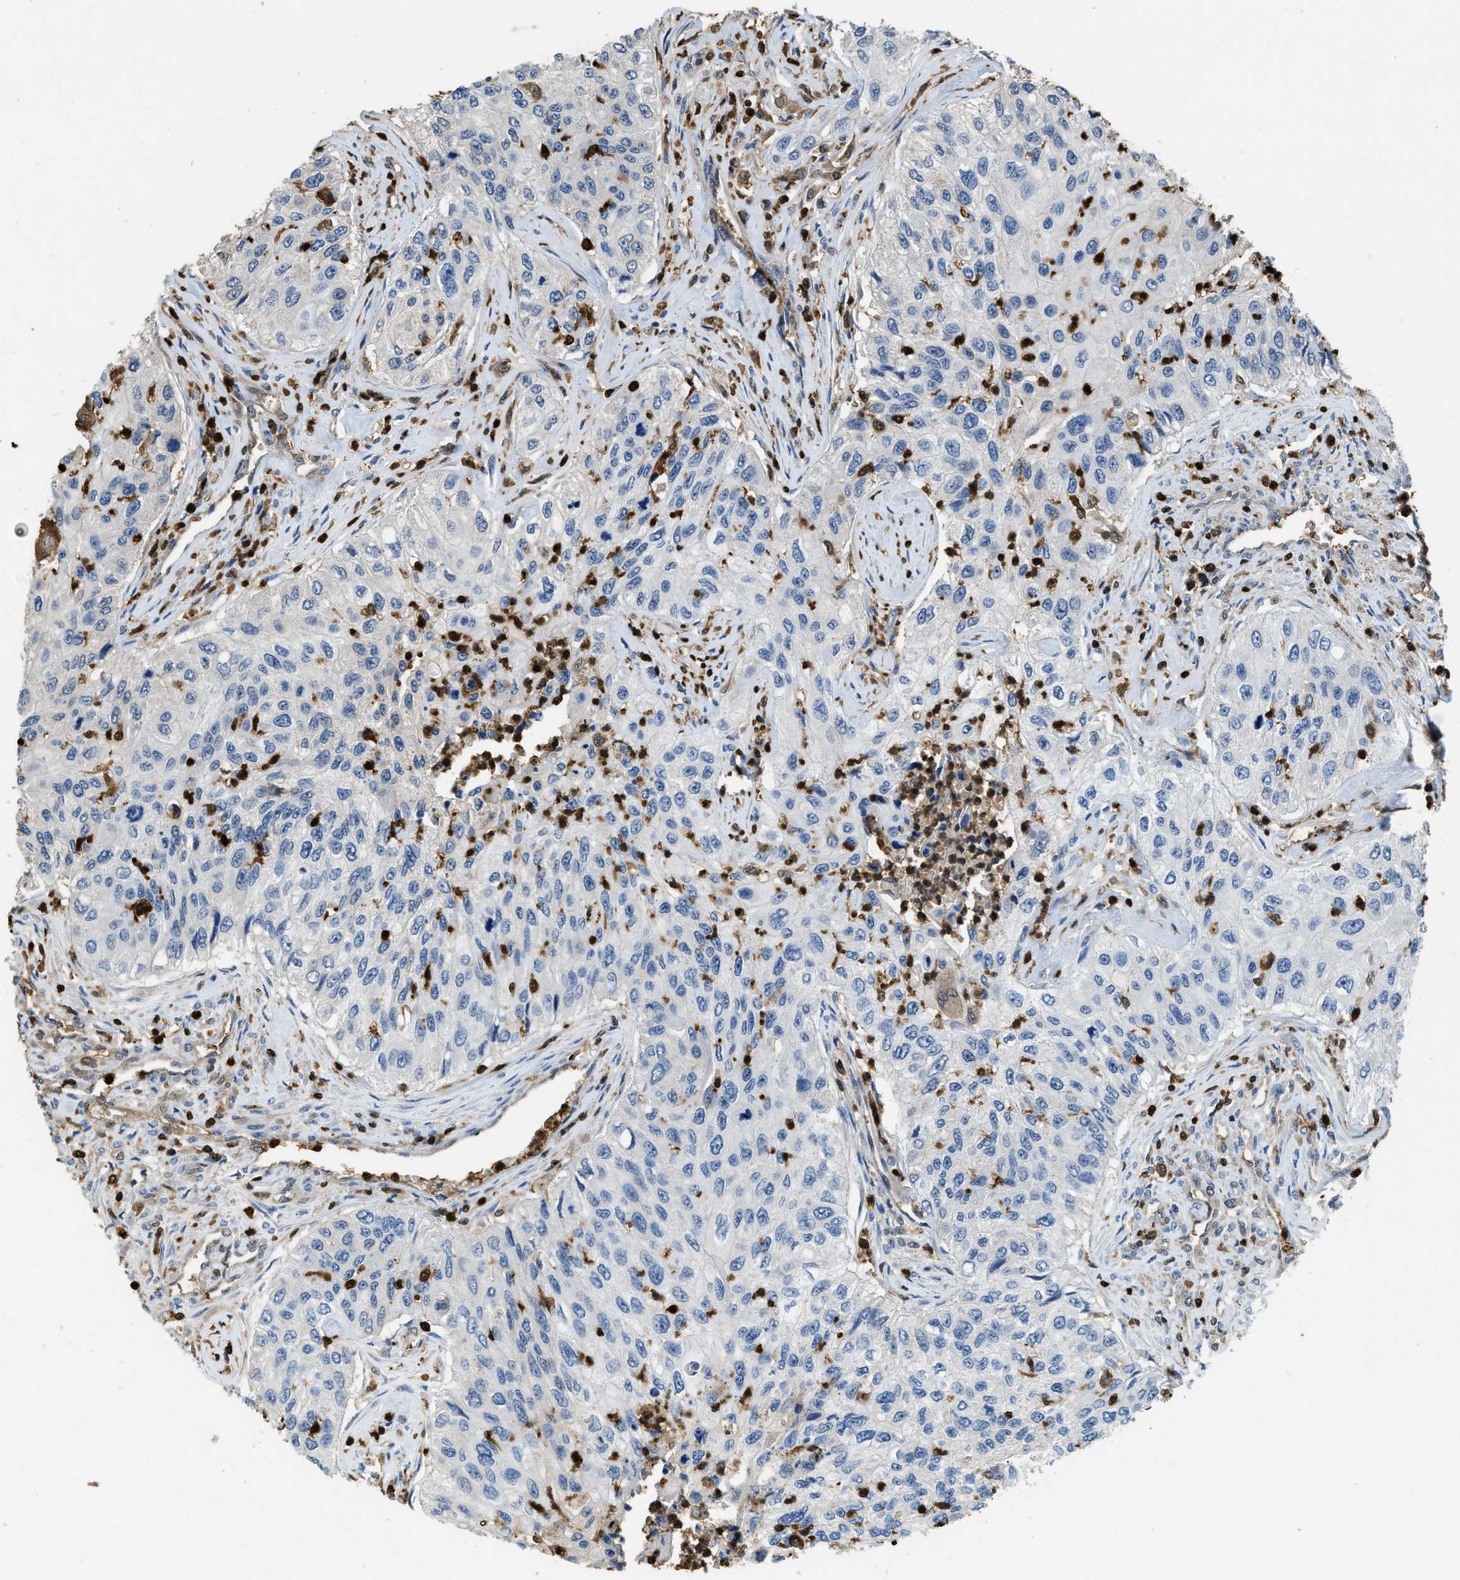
{"staining": {"intensity": "negative", "quantity": "none", "location": "none"}, "tissue": "urothelial cancer", "cell_type": "Tumor cells", "image_type": "cancer", "snomed": [{"axis": "morphology", "description": "Urothelial carcinoma, High grade"}, {"axis": "topography", "description": "Urinary bladder"}], "caption": "An IHC histopathology image of urothelial carcinoma (high-grade) is shown. There is no staining in tumor cells of urothelial carcinoma (high-grade). The staining is performed using DAB (3,3'-diaminobenzidine) brown chromogen with nuclei counter-stained in using hematoxylin.", "gene": "ARHGDIB", "patient": {"sex": "female", "age": 60}}